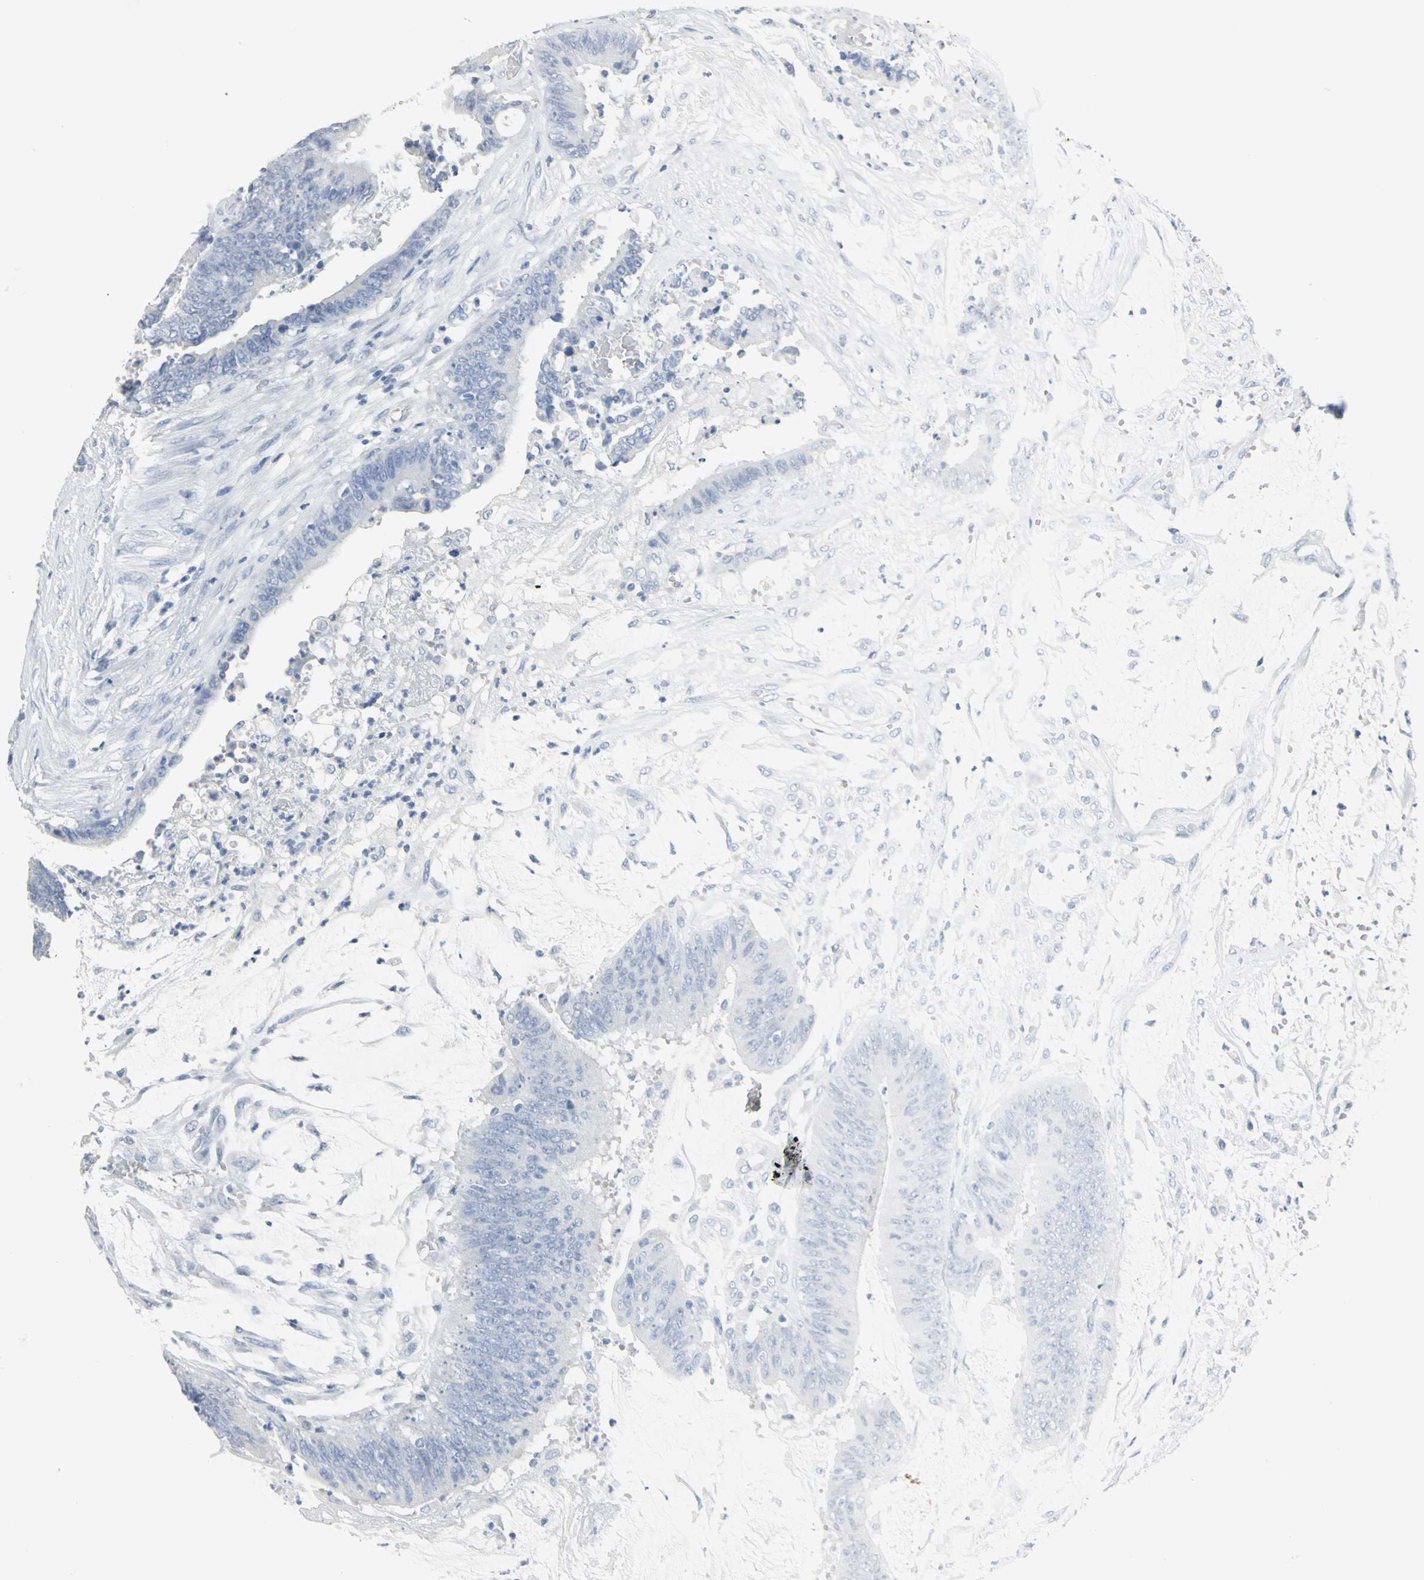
{"staining": {"intensity": "negative", "quantity": "none", "location": "none"}, "tissue": "colorectal cancer", "cell_type": "Tumor cells", "image_type": "cancer", "snomed": [{"axis": "morphology", "description": "Adenocarcinoma, NOS"}, {"axis": "topography", "description": "Rectum"}], "caption": "Immunohistochemistry (IHC) of colorectal cancer (adenocarcinoma) reveals no staining in tumor cells.", "gene": "CA3", "patient": {"sex": "female", "age": 66}}